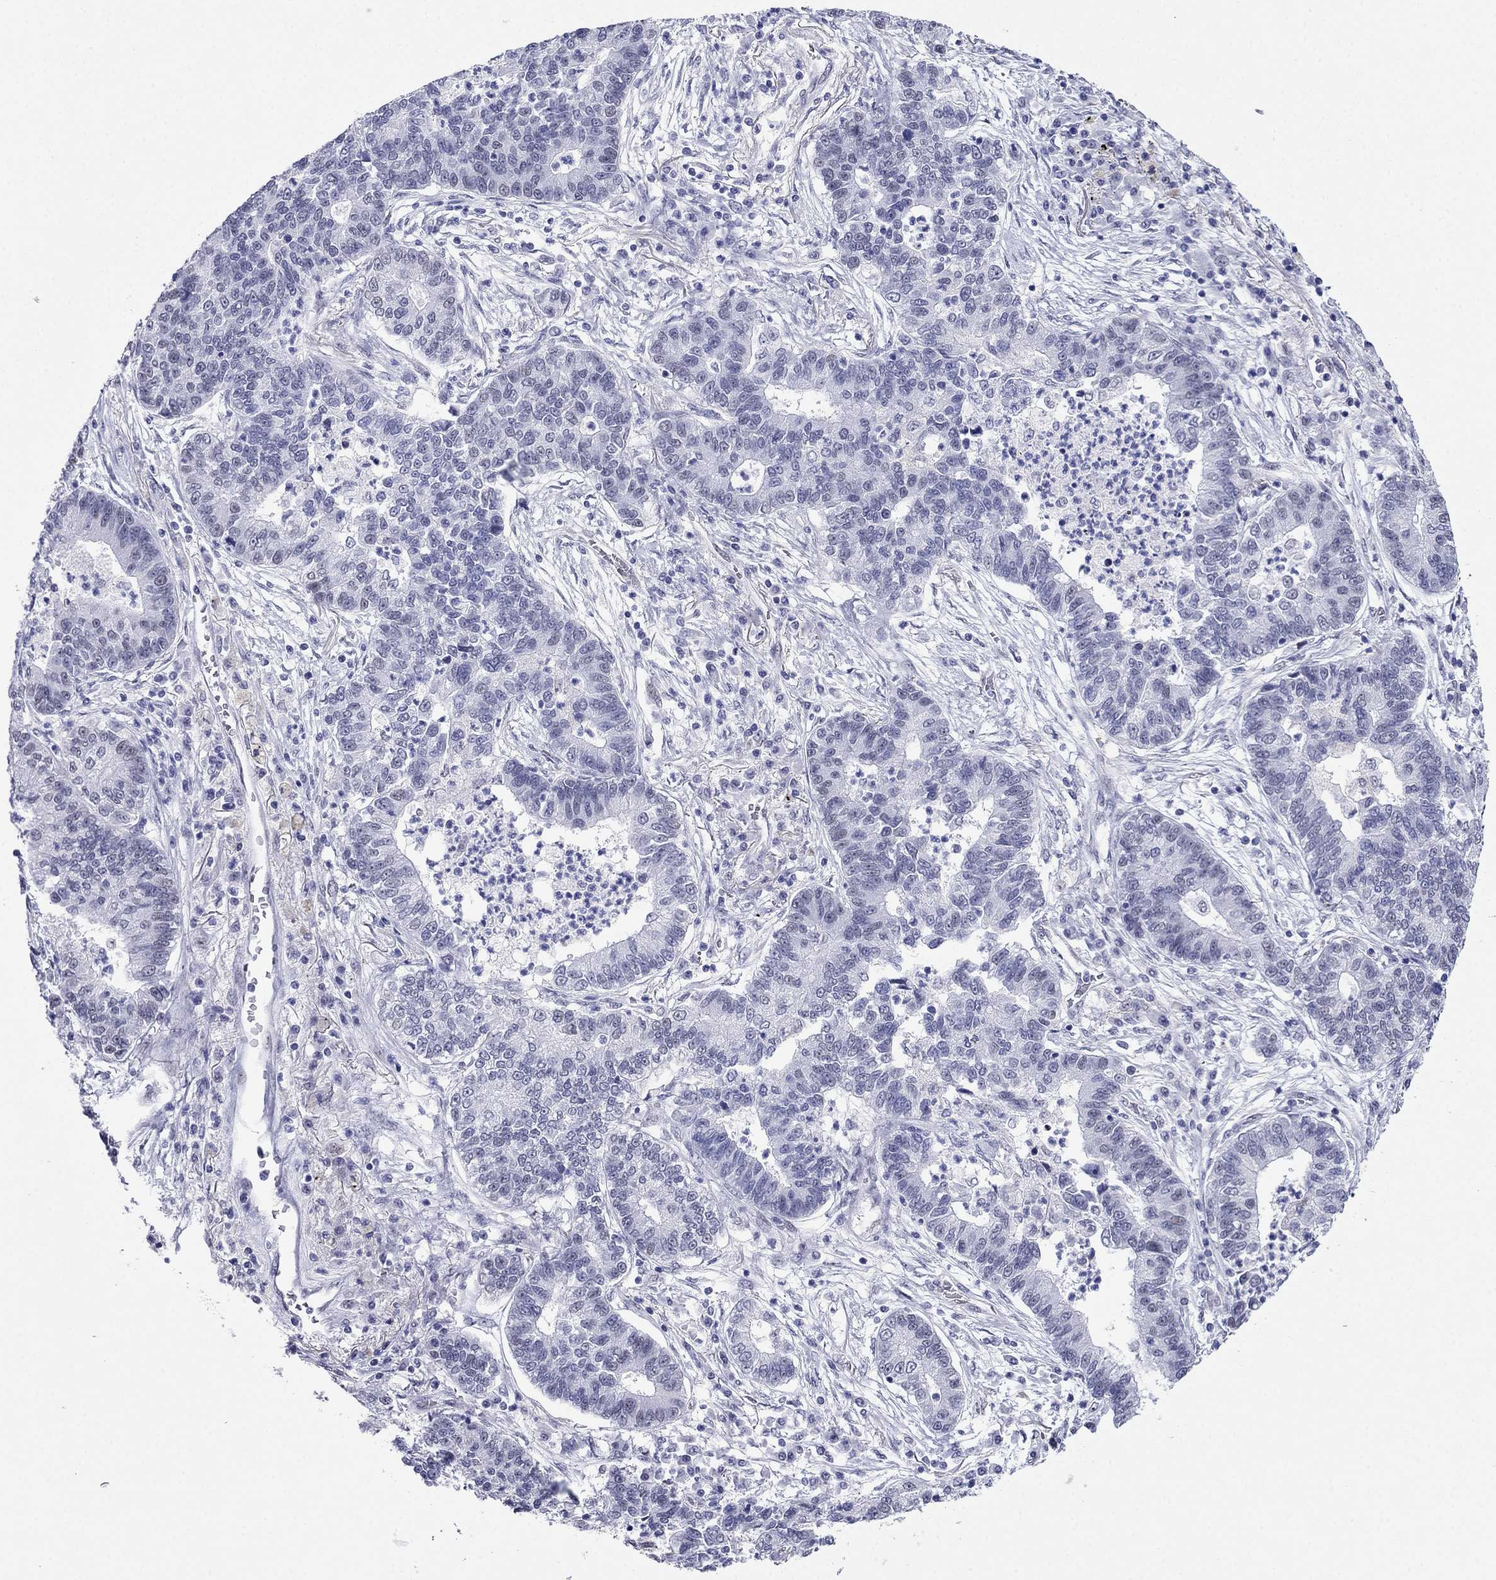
{"staining": {"intensity": "negative", "quantity": "none", "location": "none"}, "tissue": "lung cancer", "cell_type": "Tumor cells", "image_type": "cancer", "snomed": [{"axis": "morphology", "description": "Adenocarcinoma, NOS"}, {"axis": "topography", "description": "Lung"}], "caption": "Immunohistochemistry (IHC) of human adenocarcinoma (lung) displays no staining in tumor cells.", "gene": "PPM1G", "patient": {"sex": "female", "age": 57}}